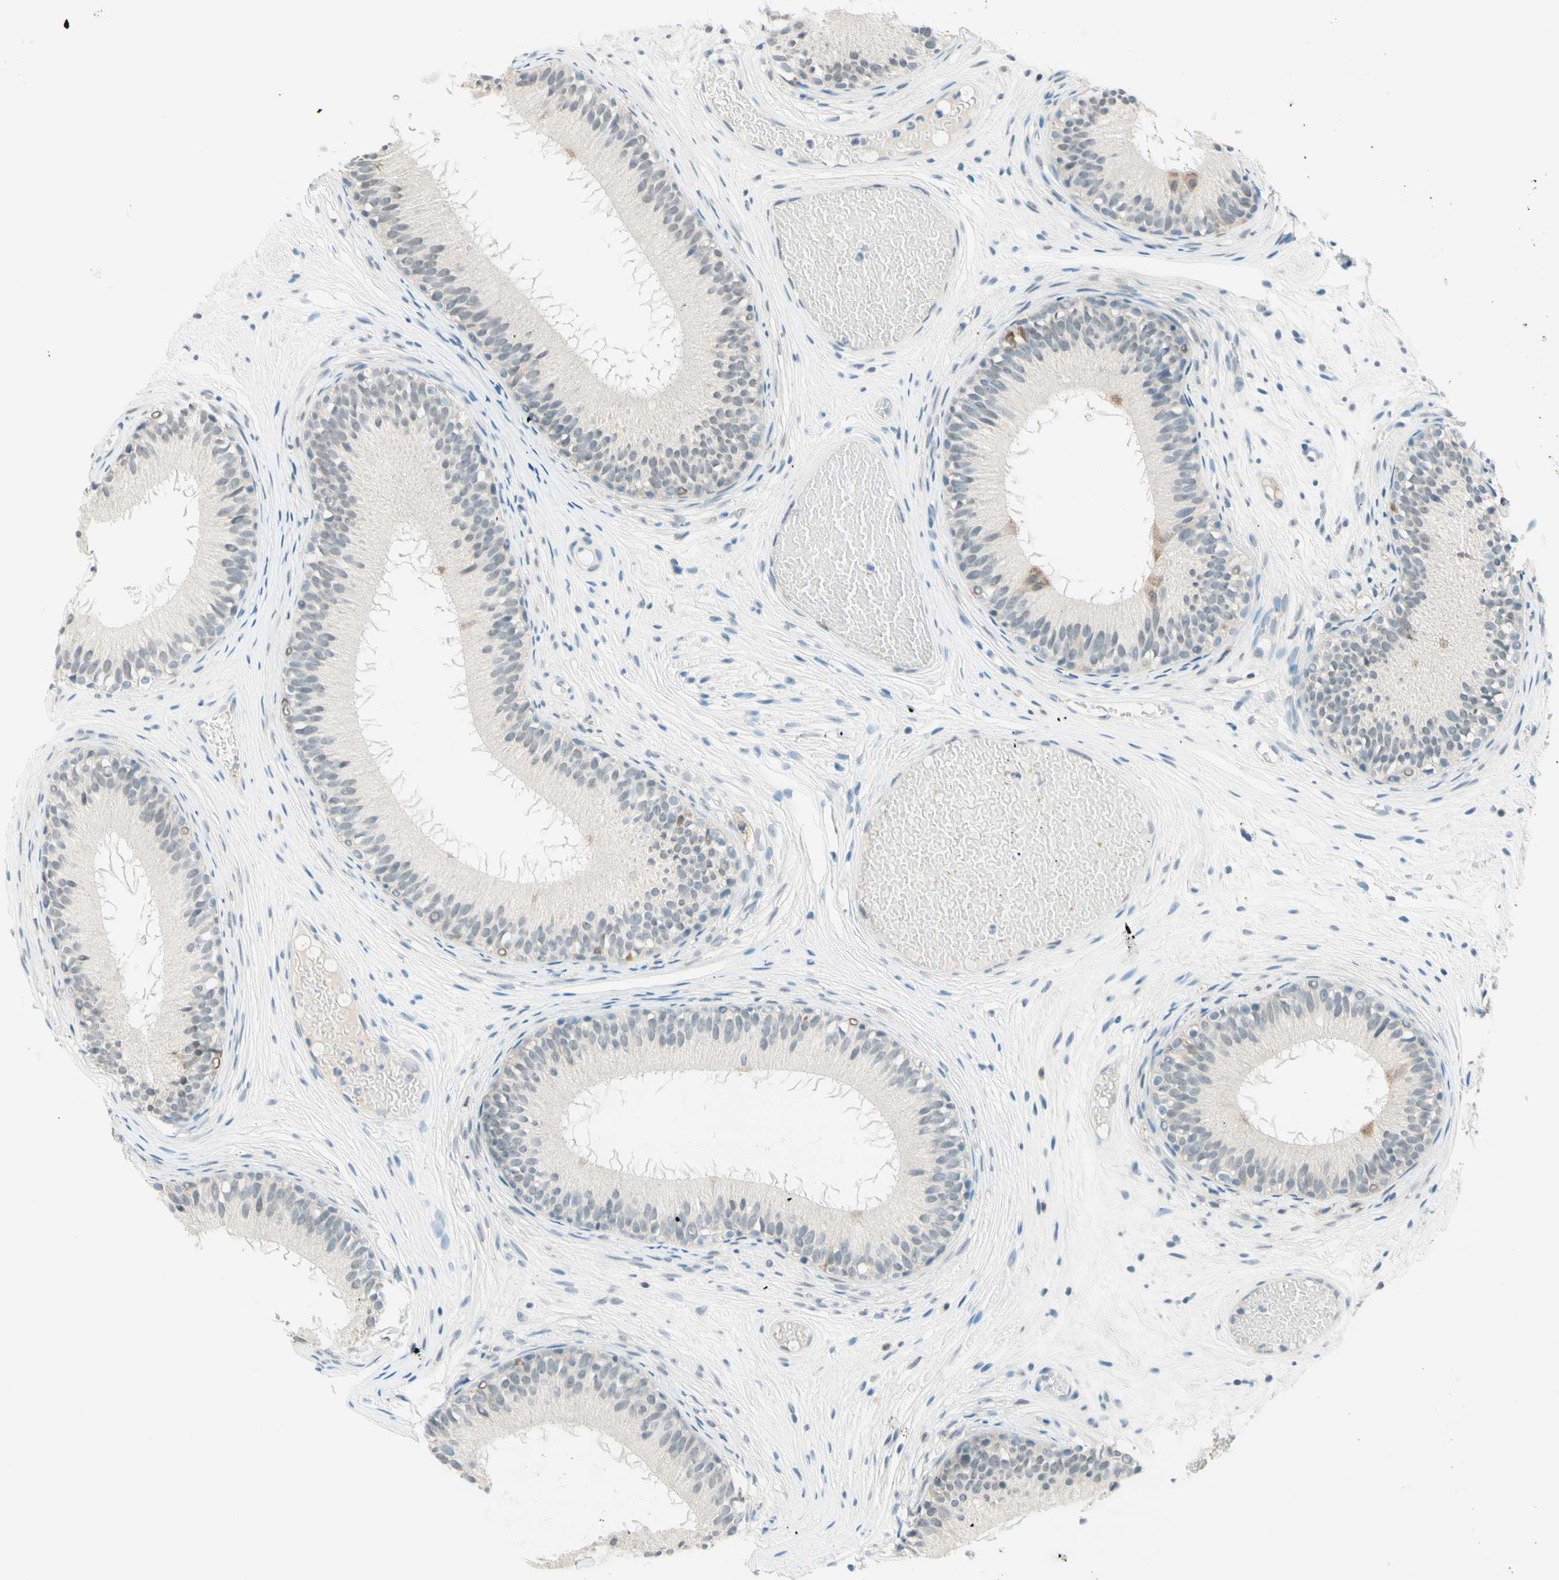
{"staining": {"intensity": "weak", "quantity": "<25%", "location": "cytoplasmic/membranous"}, "tissue": "epididymis", "cell_type": "Glandular cells", "image_type": "normal", "snomed": [{"axis": "morphology", "description": "Normal tissue, NOS"}, {"axis": "morphology", "description": "Atrophy, NOS"}, {"axis": "topography", "description": "Testis"}, {"axis": "topography", "description": "Epididymis"}], "caption": "Immunohistochemical staining of unremarkable human epididymis displays no significant positivity in glandular cells. (DAB (3,3'-diaminobenzidine) immunohistochemistry visualized using brightfield microscopy, high magnification).", "gene": "JPH1", "patient": {"sex": "male", "age": 18}}